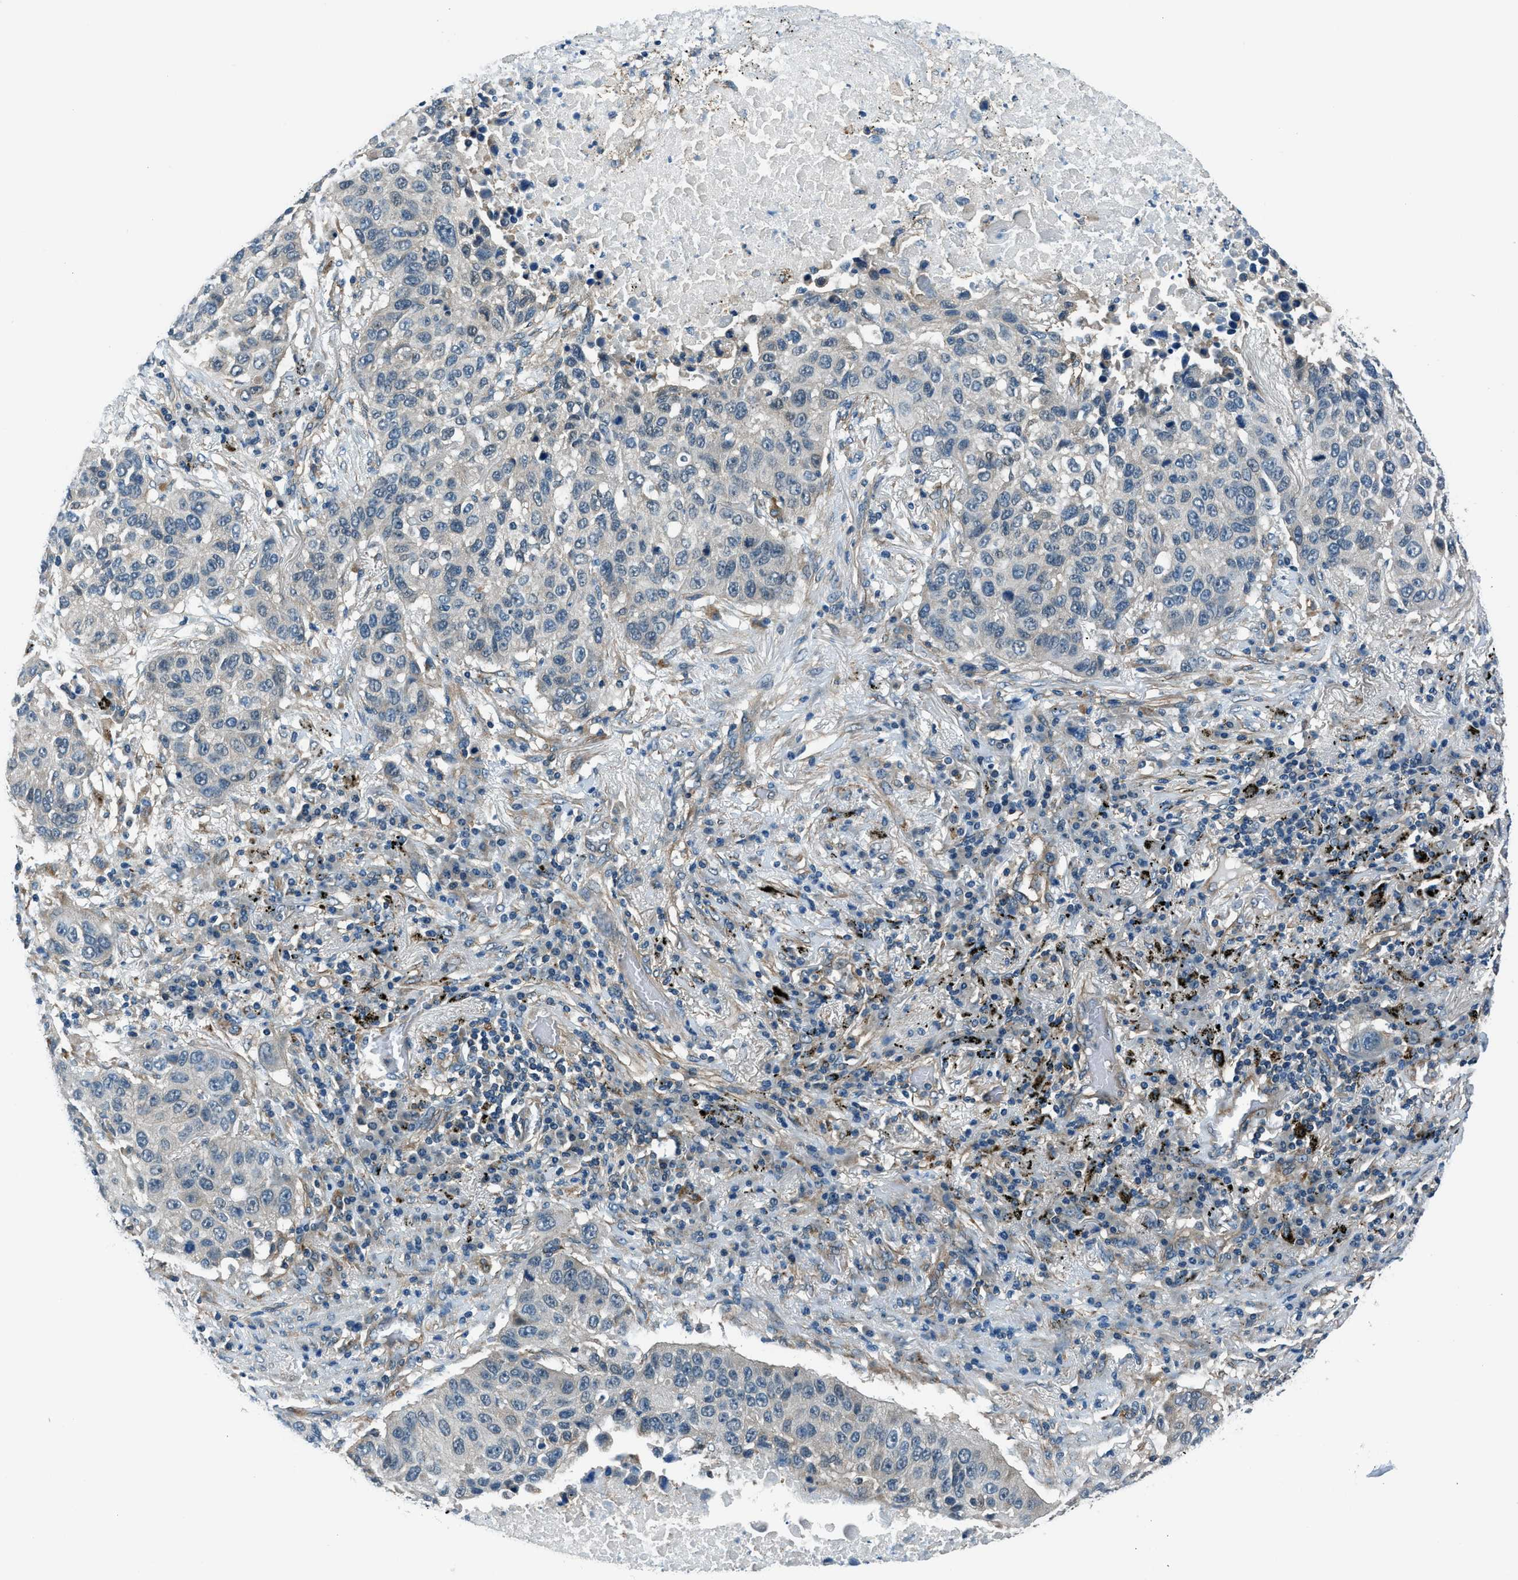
{"staining": {"intensity": "negative", "quantity": "none", "location": "none"}, "tissue": "lung cancer", "cell_type": "Tumor cells", "image_type": "cancer", "snomed": [{"axis": "morphology", "description": "Squamous cell carcinoma, NOS"}, {"axis": "topography", "description": "Lung"}], "caption": "Immunohistochemical staining of human lung cancer demonstrates no significant staining in tumor cells.", "gene": "SLC19A2", "patient": {"sex": "male", "age": 57}}